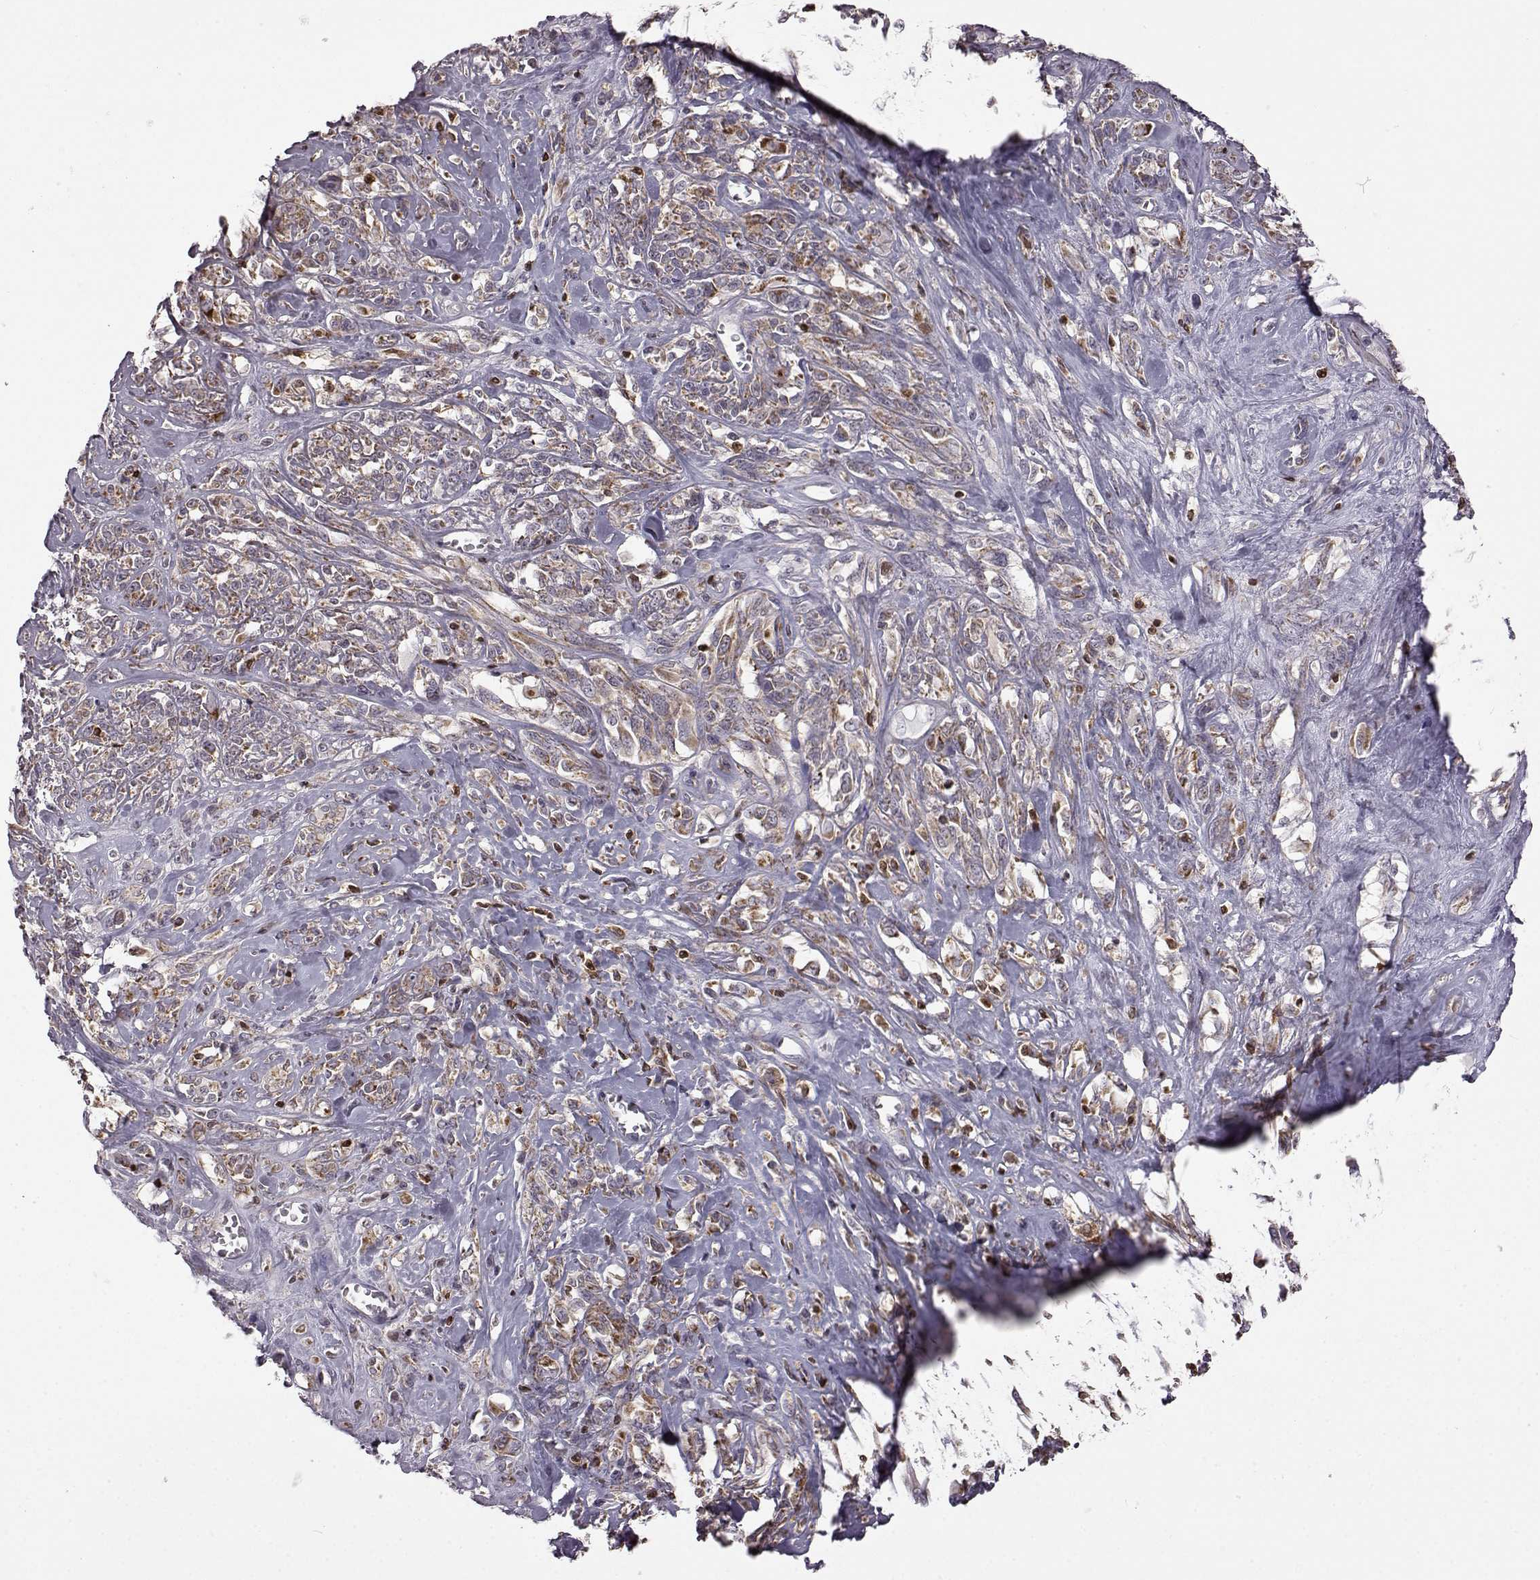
{"staining": {"intensity": "moderate", "quantity": "25%-75%", "location": "cytoplasmic/membranous"}, "tissue": "melanoma", "cell_type": "Tumor cells", "image_type": "cancer", "snomed": [{"axis": "morphology", "description": "Malignant melanoma, NOS"}, {"axis": "topography", "description": "Skin"}], "caption": "The histopathology image displays a brown stain indicating the presence of a protein in the cytoplasmic/membranous of tumor cells in malignant melanoma.", "gene": "DOK2", "patient": {"sex": "female", "age": 91}}